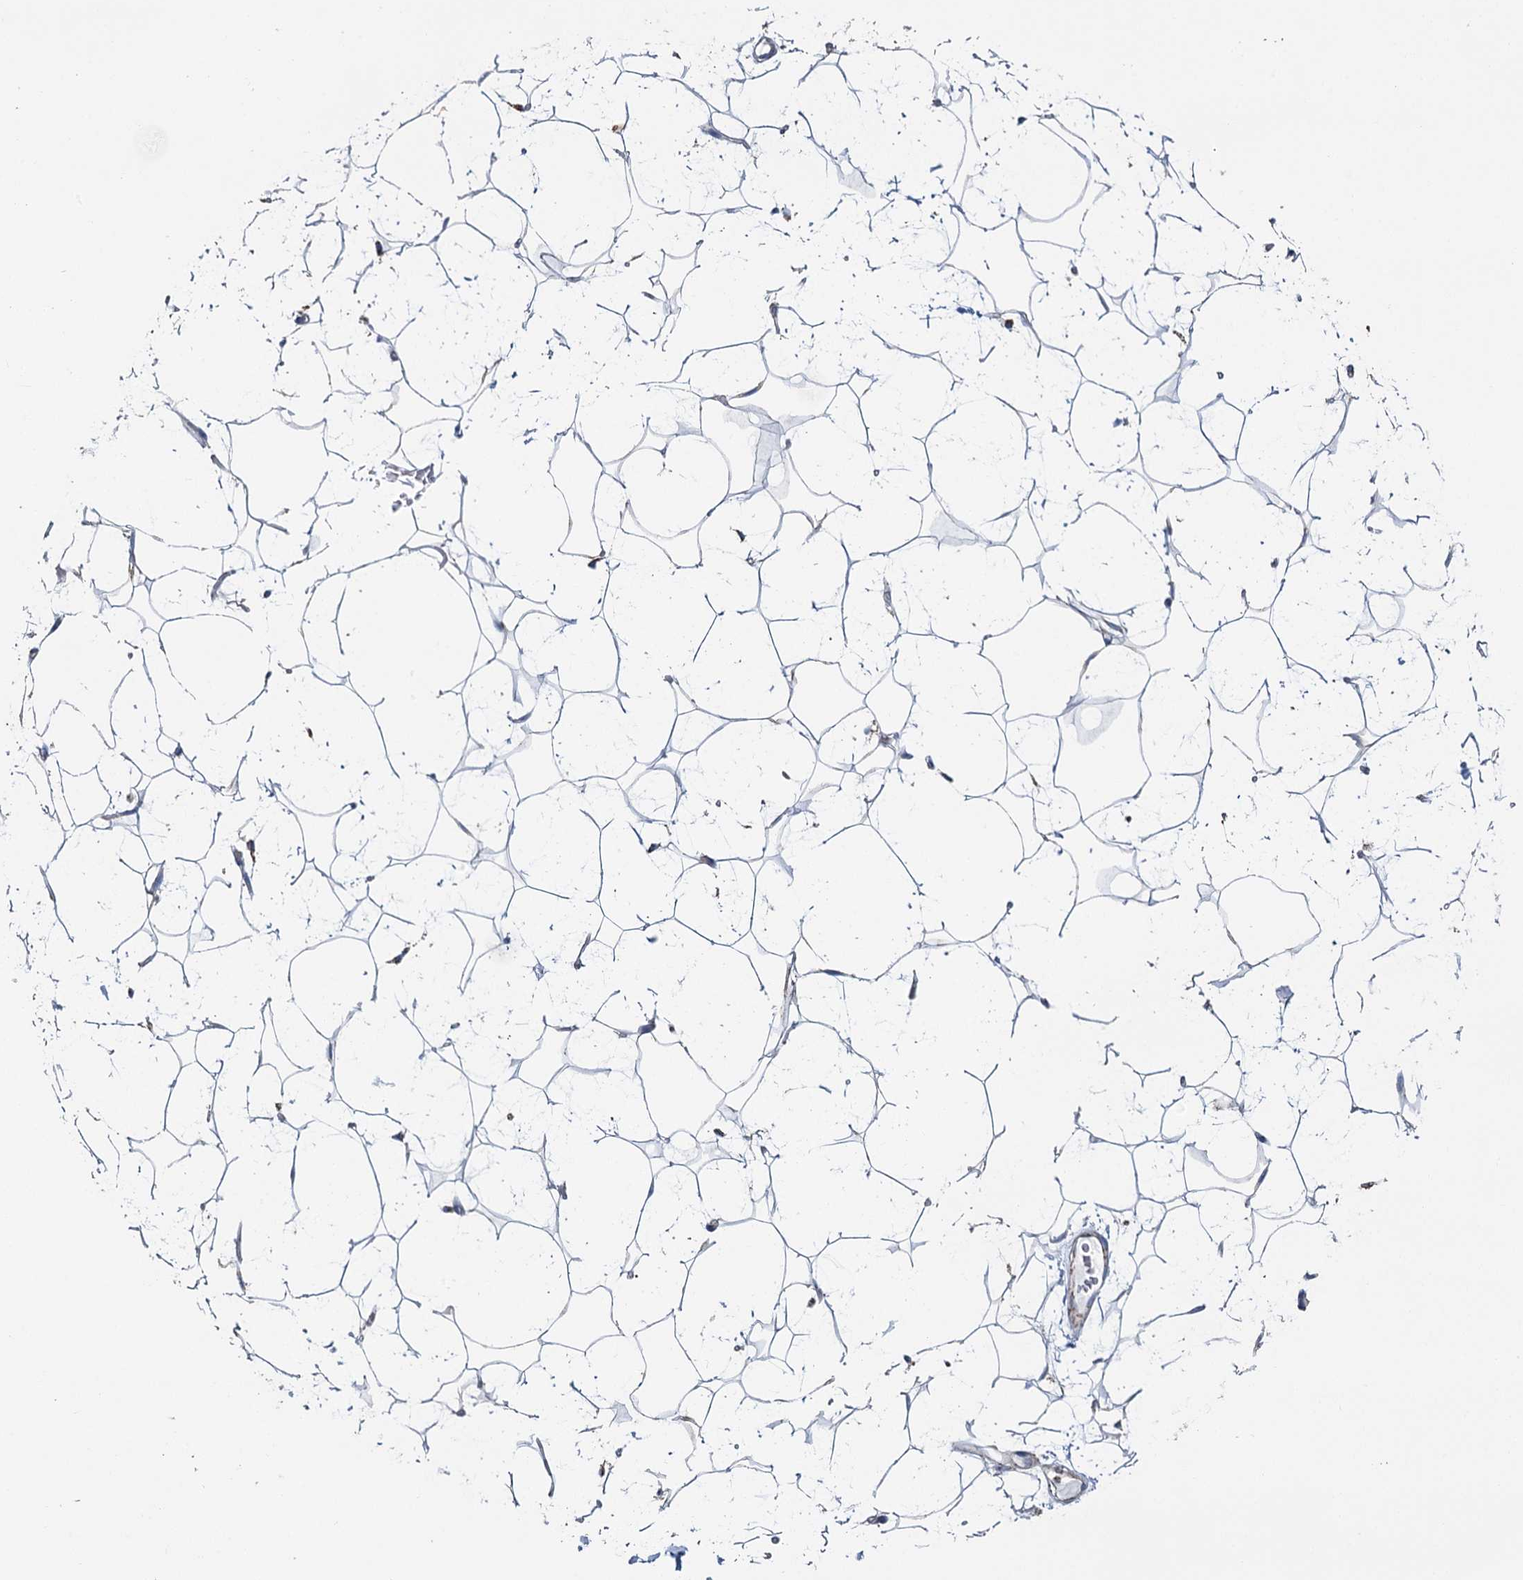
{"staining": {"intensity": "negative", "quantity": "none", "location": "none"}, "tissue": "adipose tissue", "cell_type": "Adipocytes", "image_type": "normal", "snomed": [{"axis": "morphology", "description": "Normal tissue, NOS"}, {"axis": "topography", "description": "Breast"}], "caption": "The histopathology image demonstrates no significant expression in adipocytes of adipose tissue.", "gene": "MRPL44", "patient": {"sex": "female", "age": 26}}